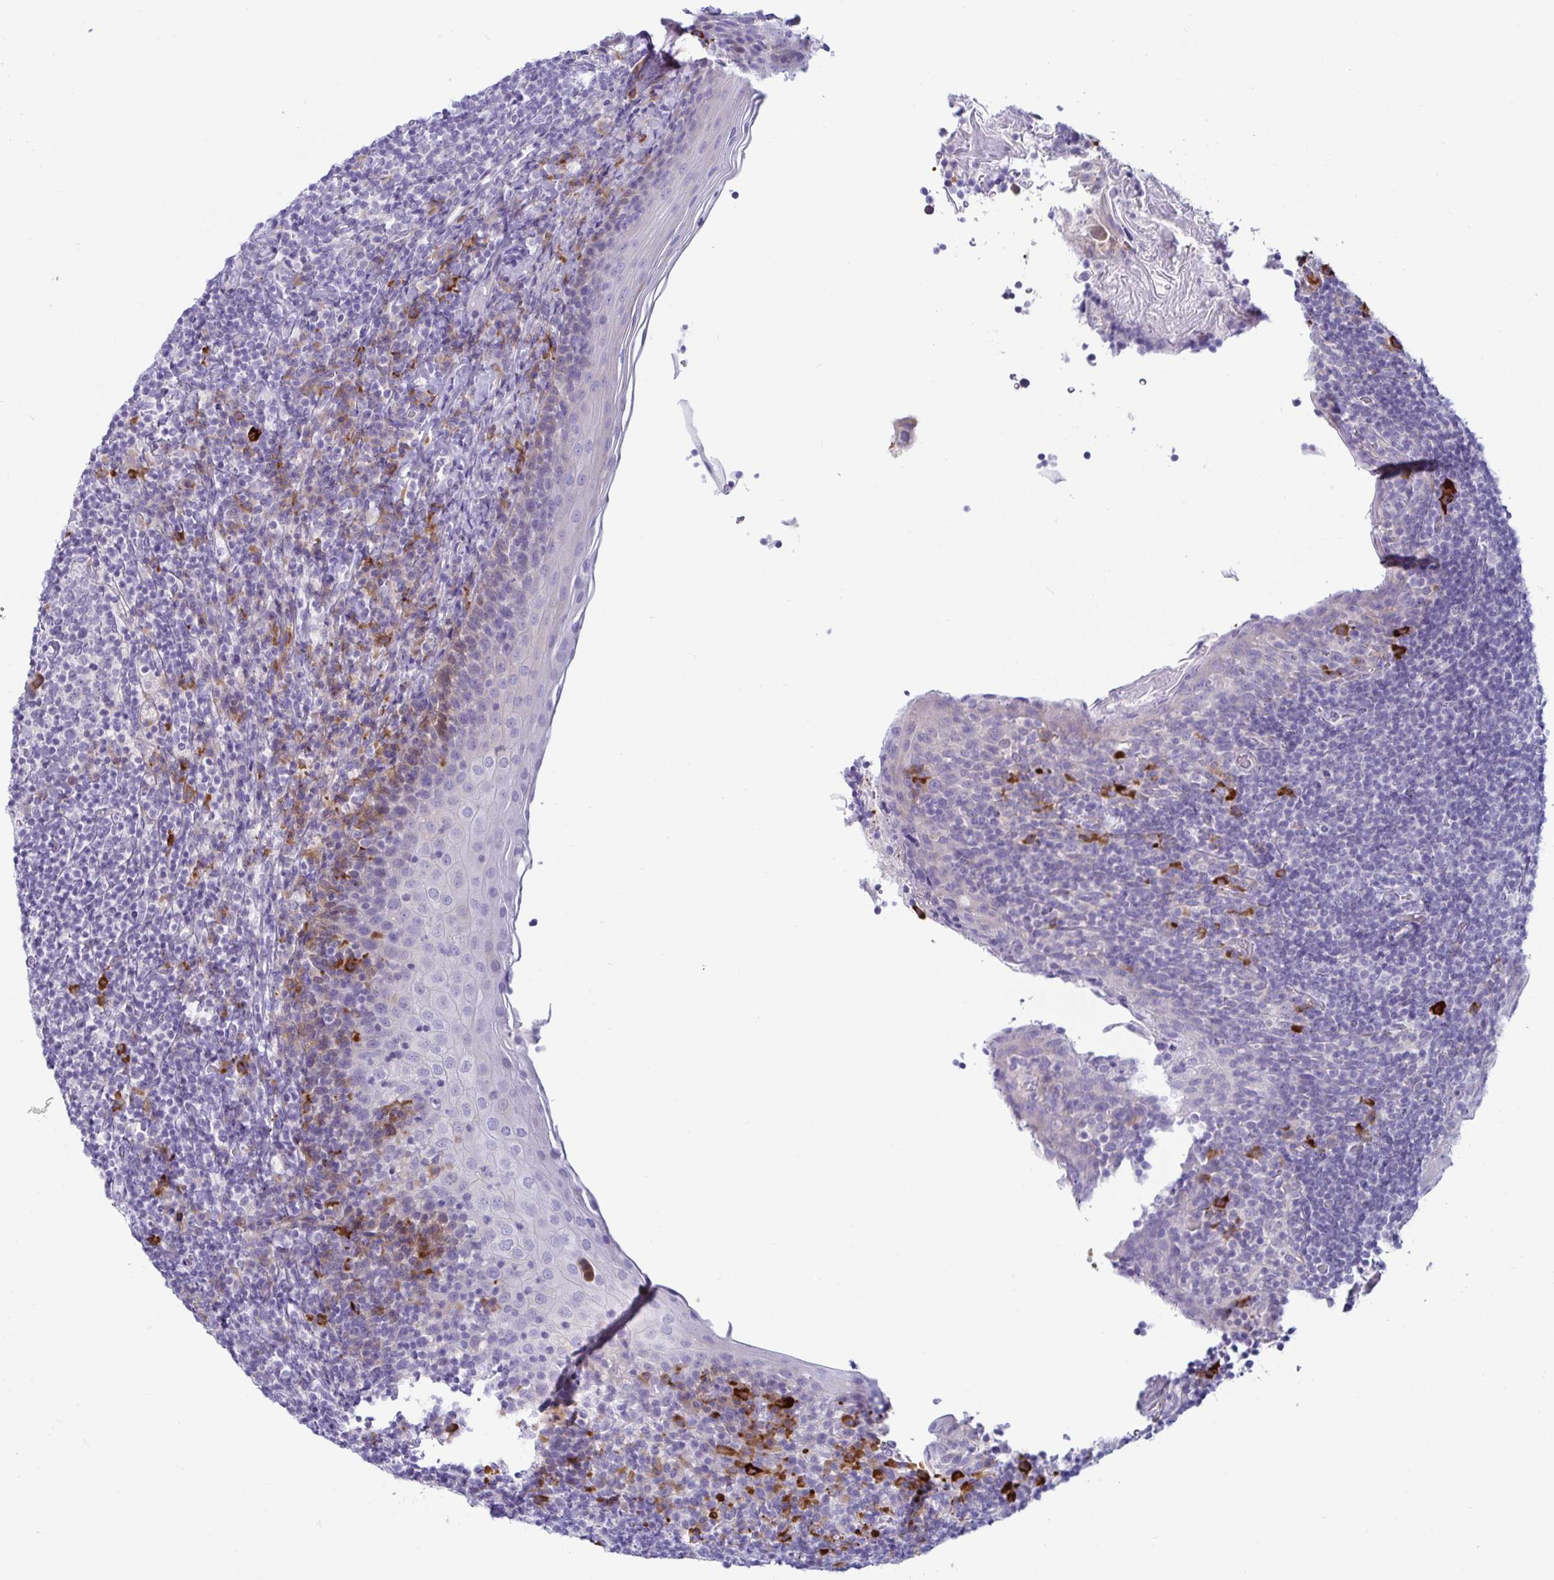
{"staining": {"intensity": "moderate", "quantity": "<25%", "location": "cytoplasmic/membranous"}, "tissue": "tonsil", "cell_type": "Non-germinal center cells", "image_type": "normal", "snomed": [{"axis": "morphology", "description": "Normal tissue, NOS"}, {"axis": "topography", "description": "Tonsil"}], "caption": "Benign tonsil displays moderate cytoplasmic/membranous positivity in approximately <25% of non-germinal center cells, visualized by immunohistochemistry.", "gene": "TFPI2", "patient": {"sex": "female", "age": 10}}